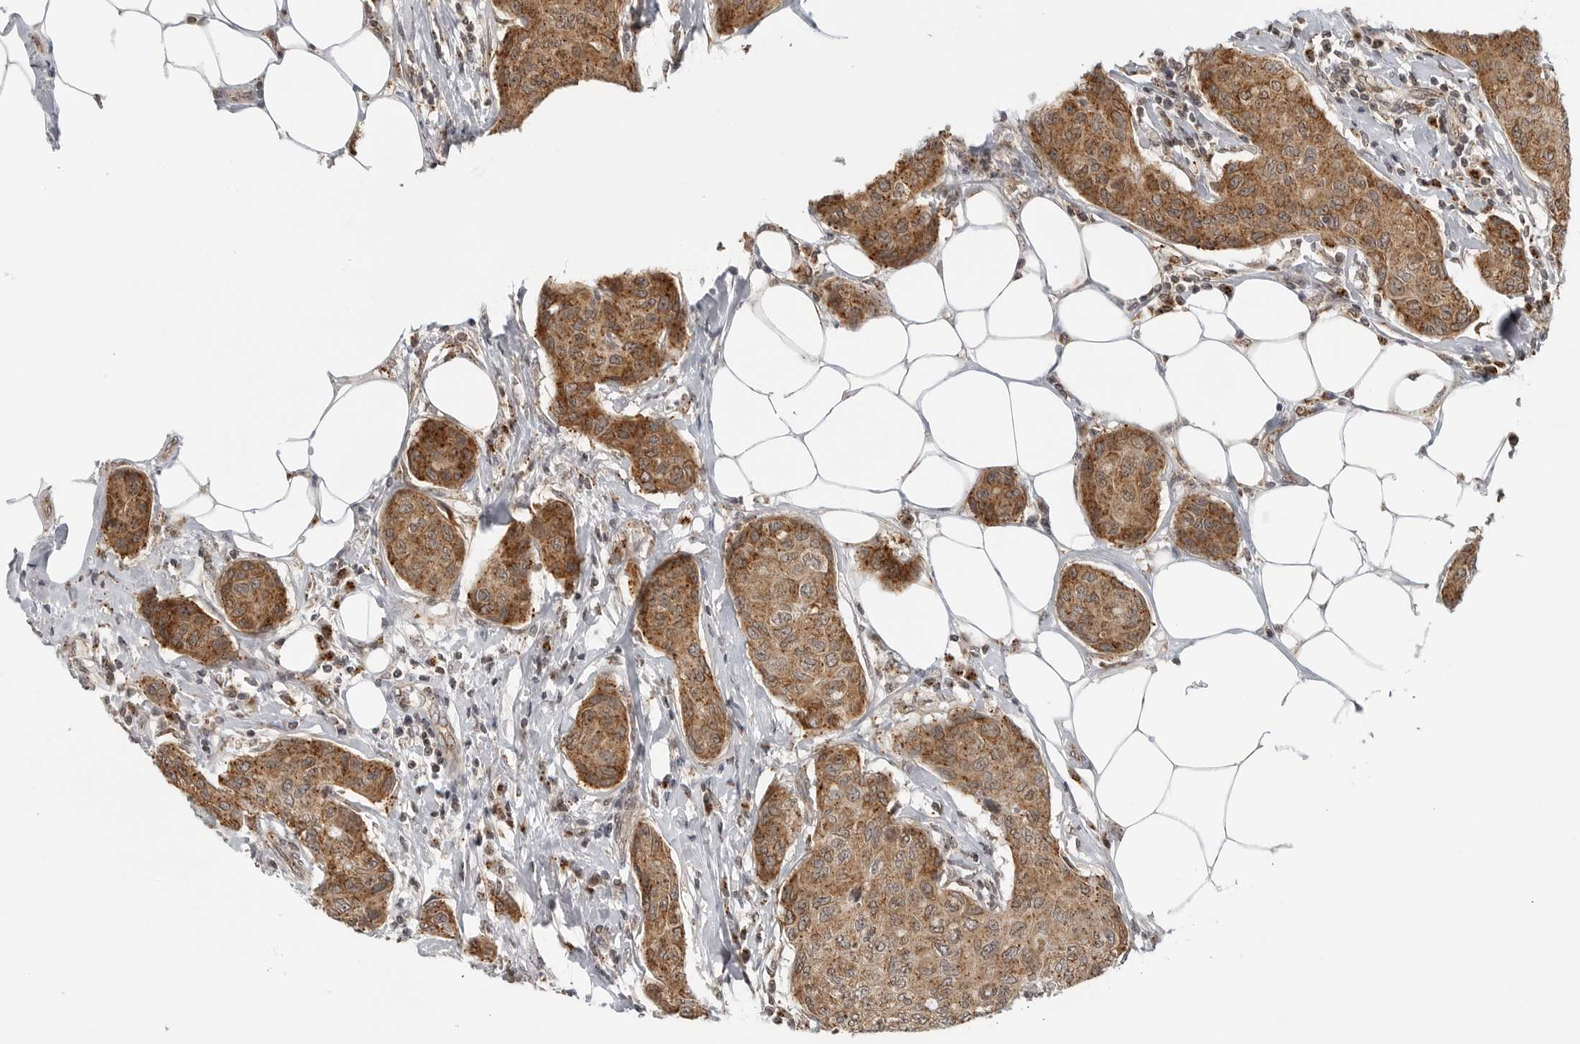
{"staining": {"intensity": "moderate", "quantity": ">75%", "location": "cytoplasmic/membranous"}, "tissue": "breast cancer", "cell_type": "Tumor cells", "image_type": "cancer", "snomed": [{"axis": "morphology", "description": "Duct carcinoma"}, {"axis": "topography", "description": "Breast"}], "caption": "IHC histopathology image of neoplastic tissue: human breast cancer (intraductal carcinoma) stained using immunohistochemistry shows medium levels of moderate protein expression localized specifically in the cytoplasmic/membranous of tumor cells, appearing as a cytoplasmic/membranous brown color.", "gene": "COPA", "patient": {"sex": "female", "age": 80}}